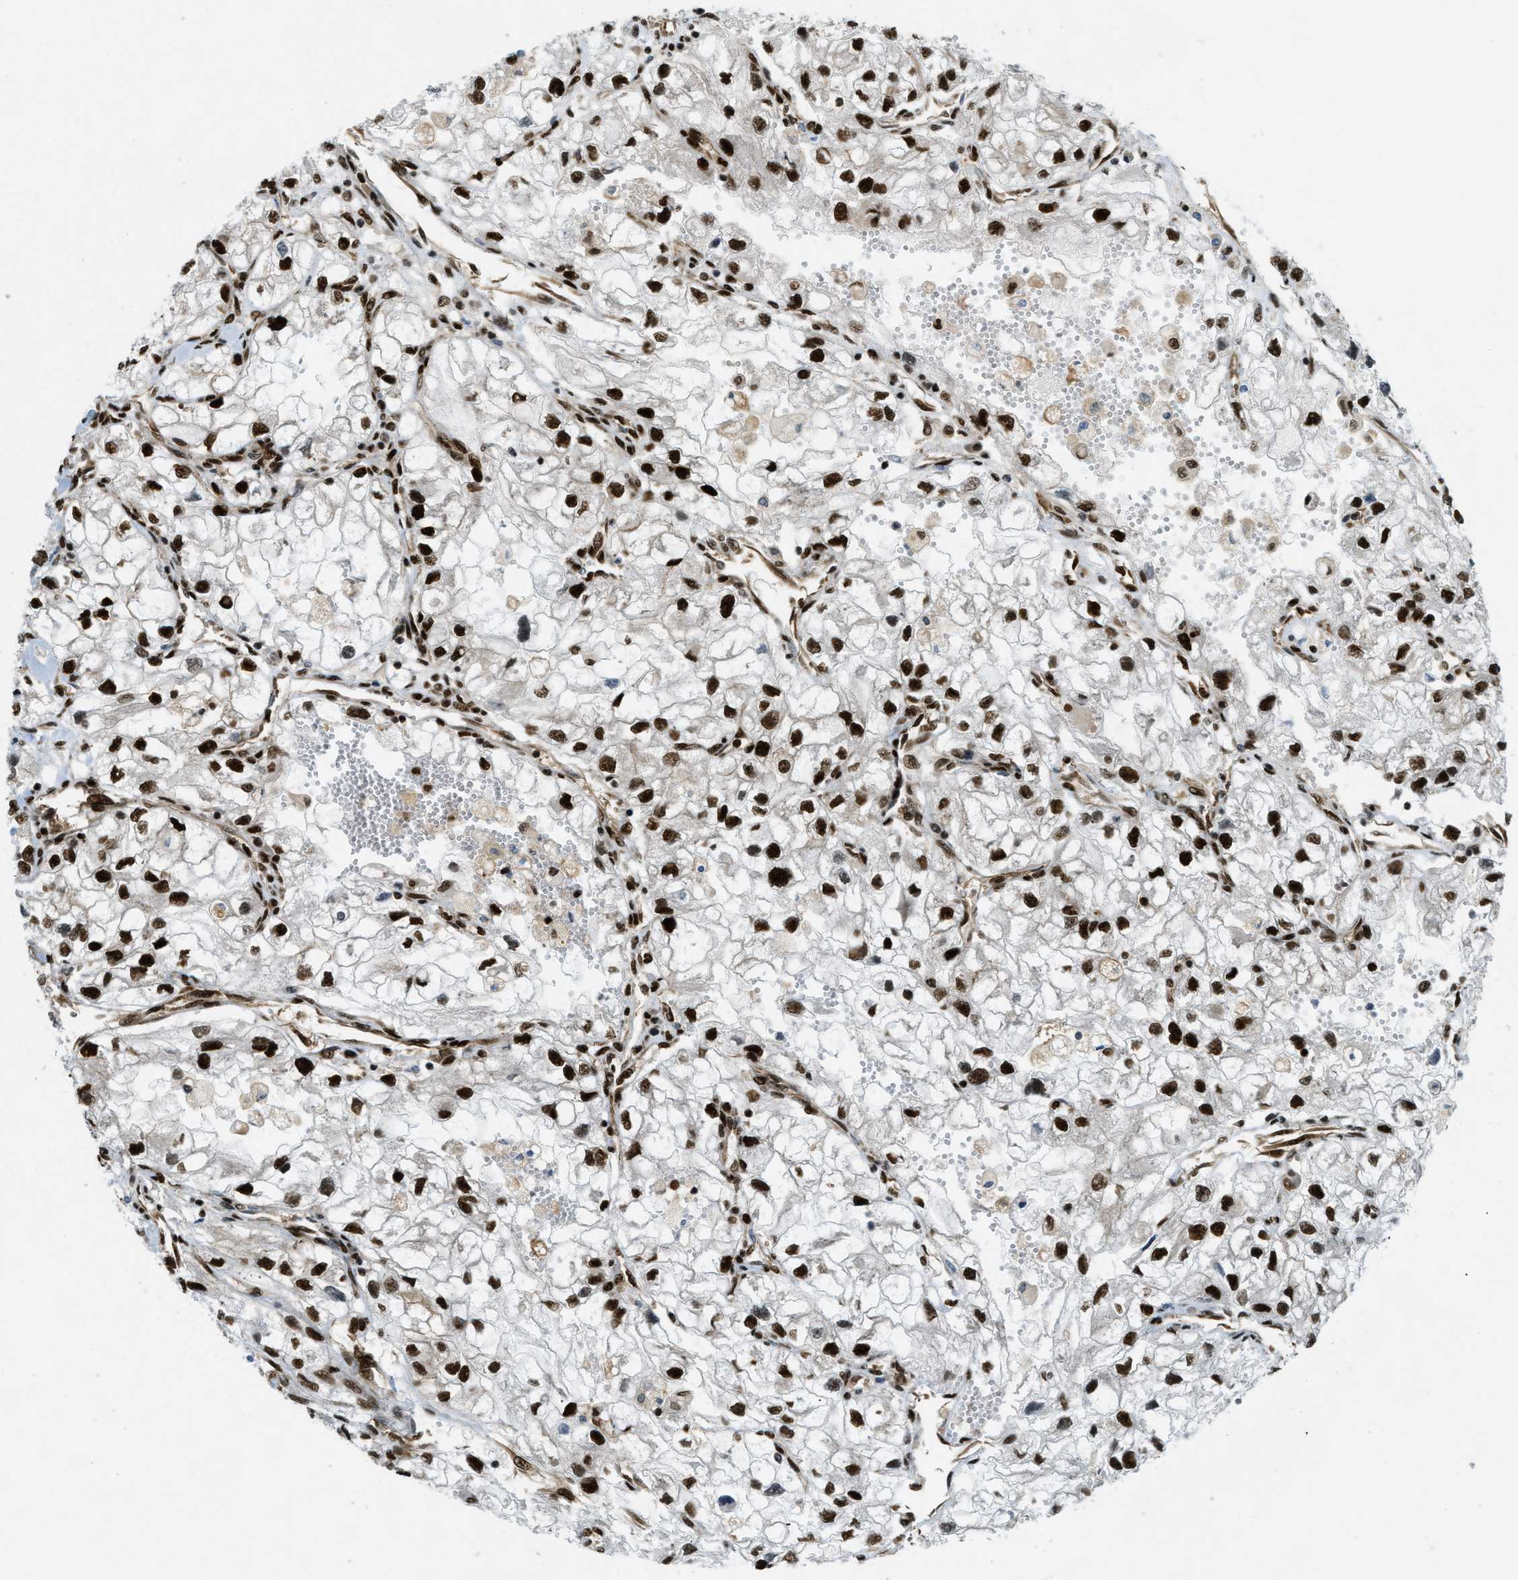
{"staining": {"intensity": "strong", "quantity": ">75%", "location": "nuclear"}, "tissue": "renal cancer", "cell_type": "Tumor cells", "image_type": "cancer", "snomed": [{"axis": "morphology", "description": "Adenocarcinoma, NOS"}, {"axis": "topography", "description": "Kidney"}], "caption": "Renal adenocarcinoma stained with immunohistochemistry exhibits strong nuclear staining in approximately >75% of tumor cells.", "gene": "ZFR", "patient": {"sex": "female", "age": 70}}